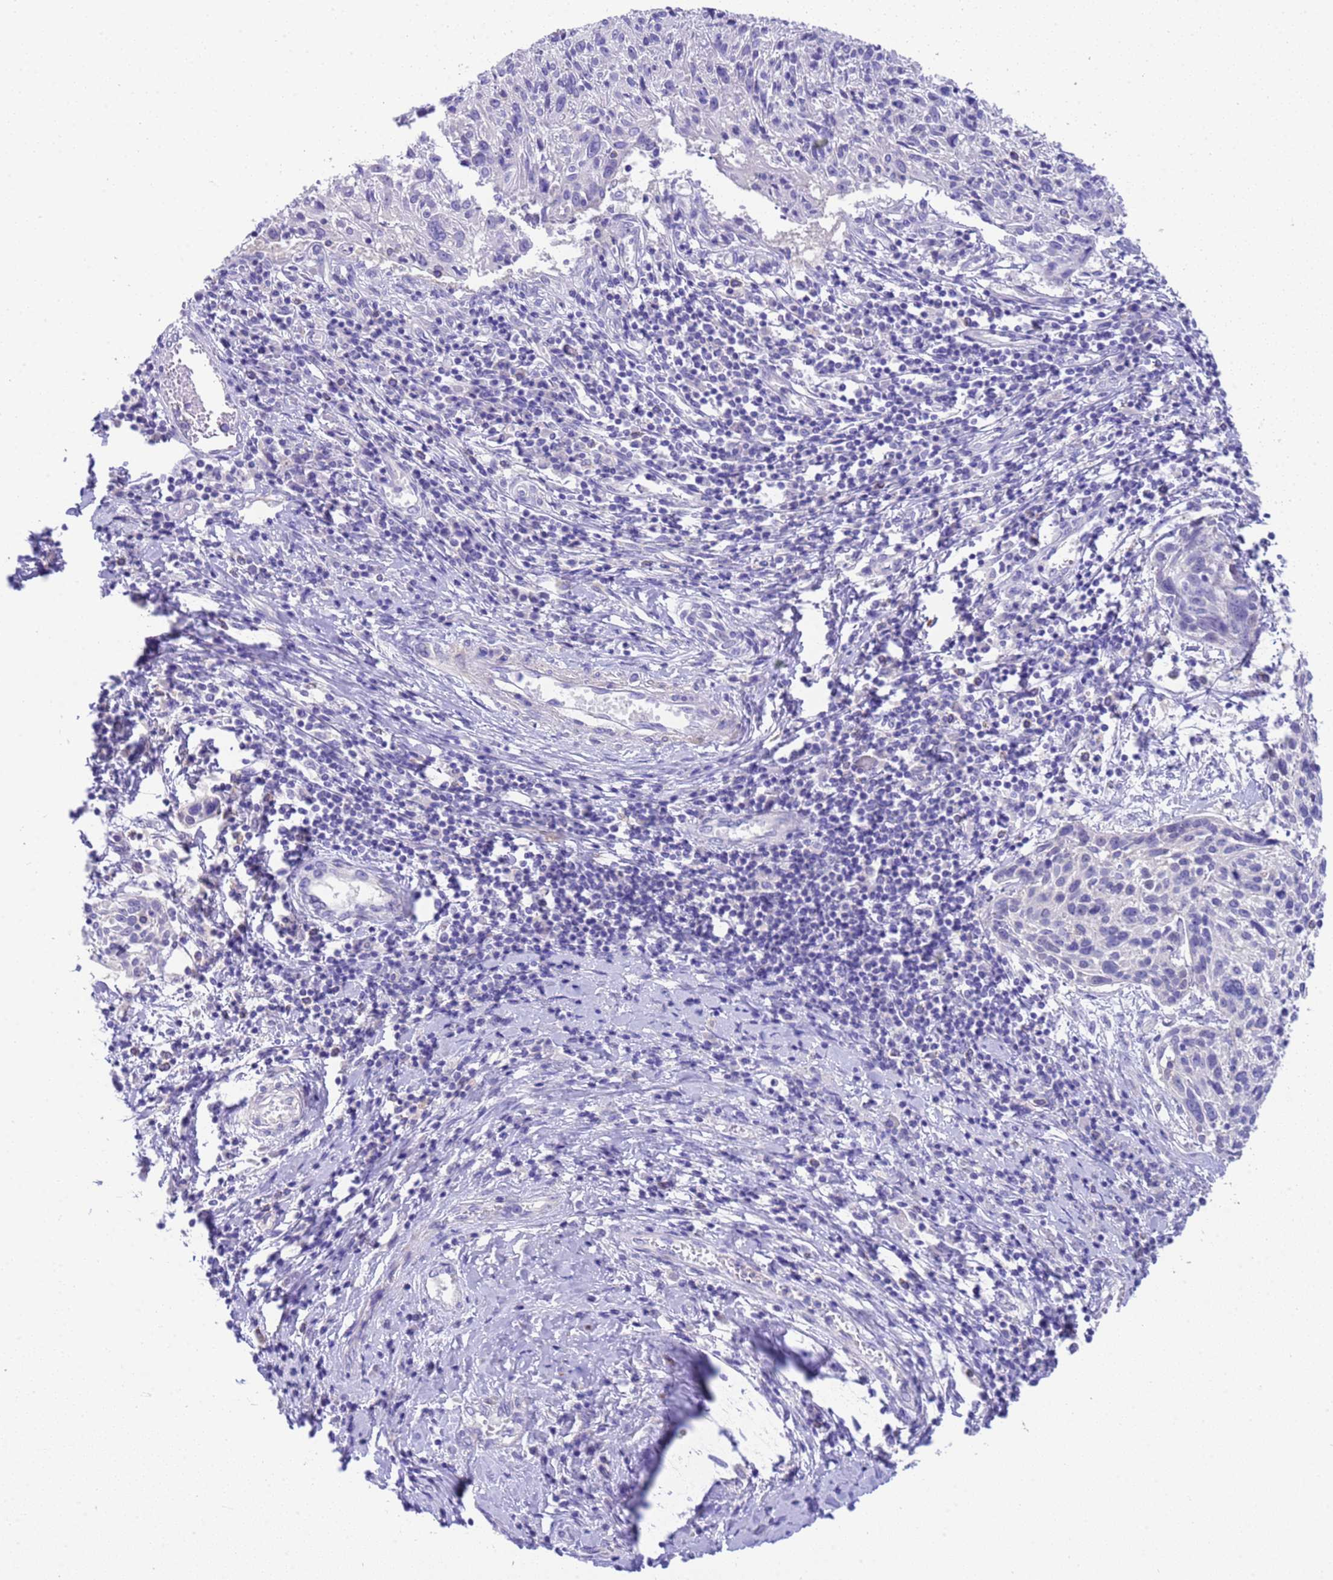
{"staining": {"intensity": "negative", "quantity": "none", "location": "none"}, "tissue": "cervical cancer", "cell_type": "Tumor cells", "image_type": "cancer", "snomed": [{"axis": "morphology", "description": "Squamous cell carcinoma, NOS"}, {"axis": "topography", "description": "Cervix"}], "caption": "Cervical cancer (squamous cell carcinoma) was stained to show a protein in brown. There is no significant expression in tumor cells.", "gene": "USP38", "patient": {"sex": "female", "age": 51}}